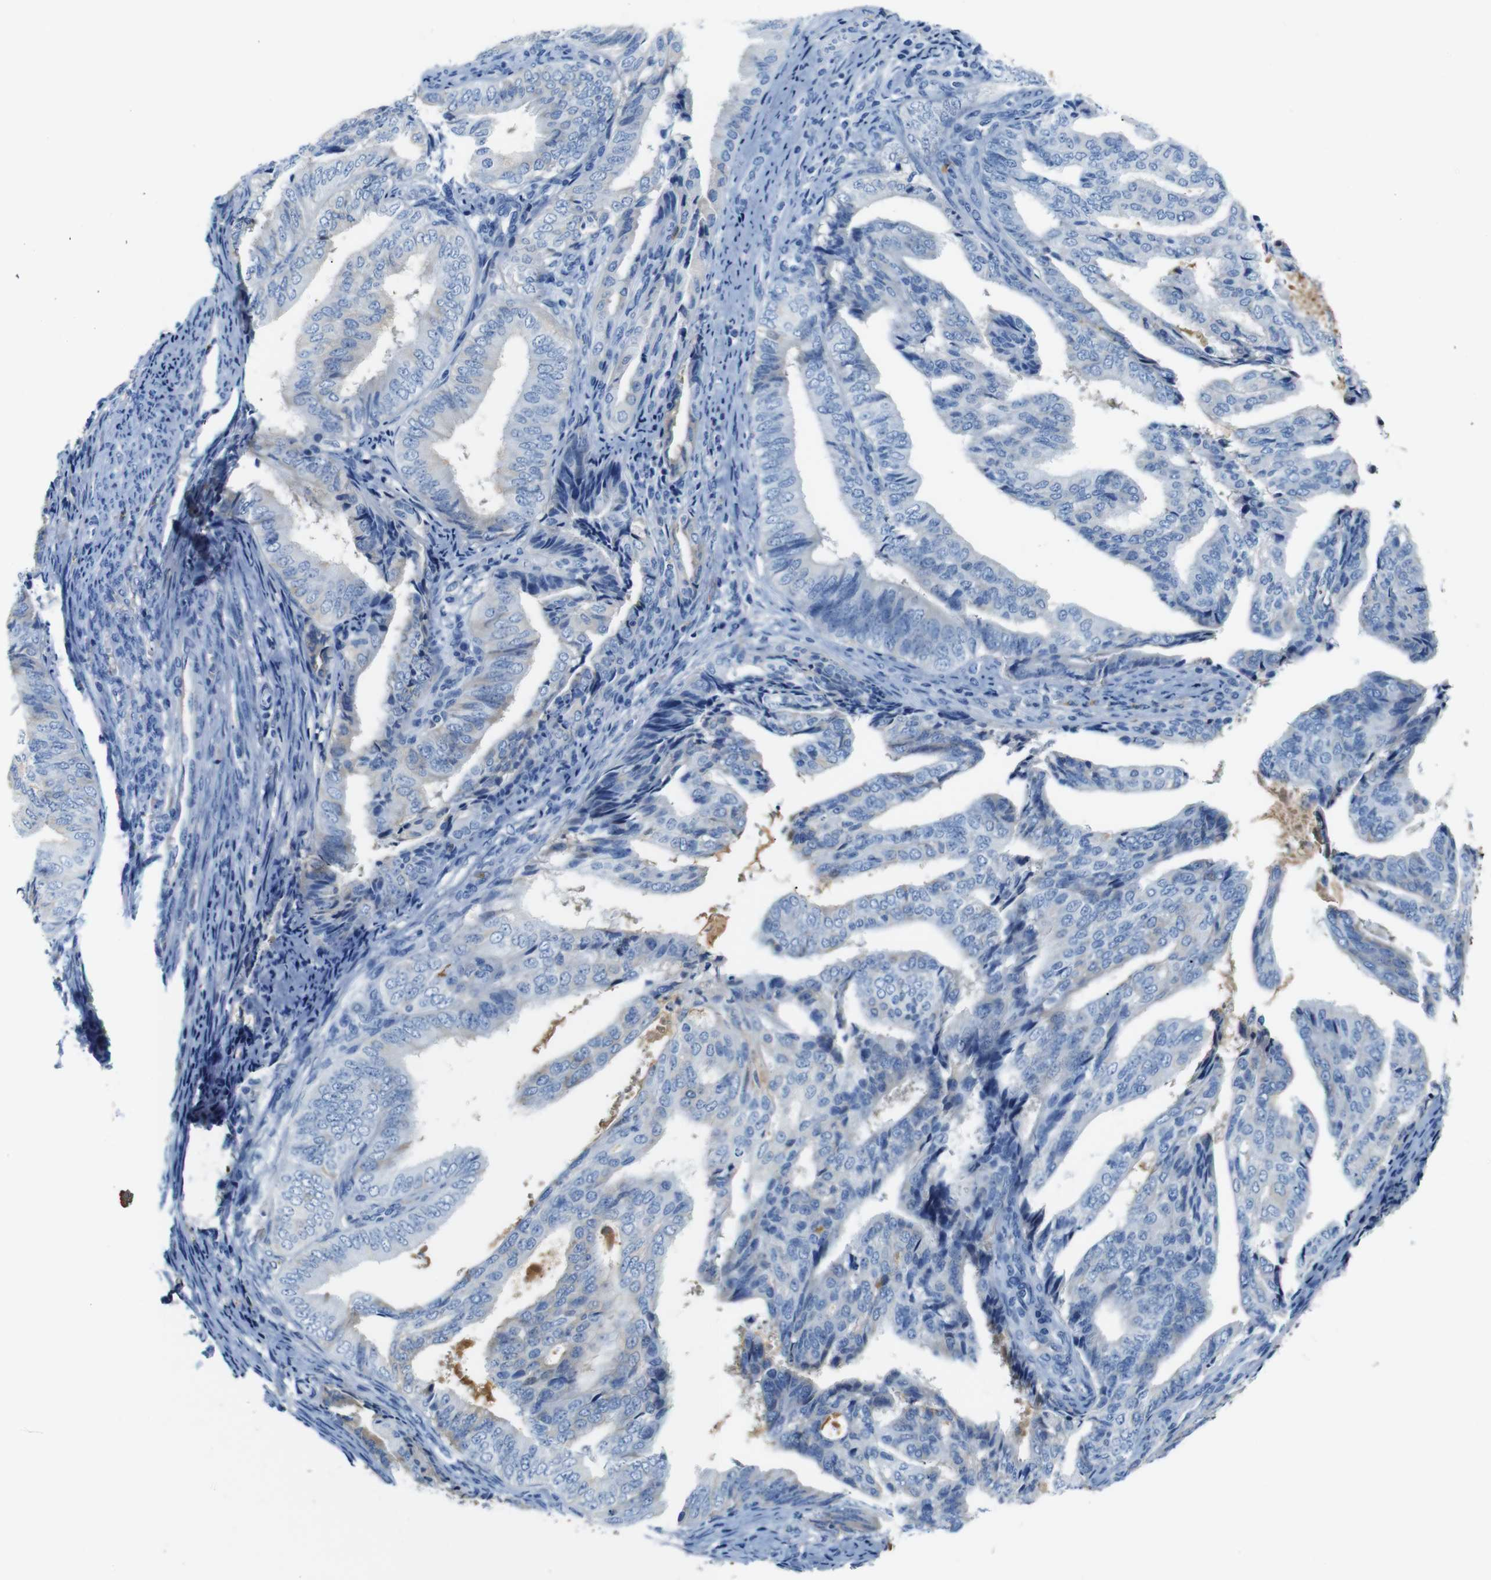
{"staining": {"intensity": "moderate", "quantity": "<25%", "location": "cytoplasmic/membranous"}, "tissue": "endometrial cancer", "cell_type": "Tumor cells", "image_type": "cancer", "snomed": [{"axis": "morphology", "description": "Adenocarcinoma, NOS"}, {"axis": "topography", "description": "Endometrium"}], "caption": "IHC (DAB) staining of human endometrial cancer (adenocarcinoma) exhibits moderate cytoplasmic/membranous protein expression in approximately <25% of tumor cells. The staining was performed using DAB (3,3'-diaminobenzidine), with brown indicating positive protein expression. Nuclei are stained blue with hematoxylin.", "gene": "SERPINA1", "patient": {"sex": "female", "age": 58}}